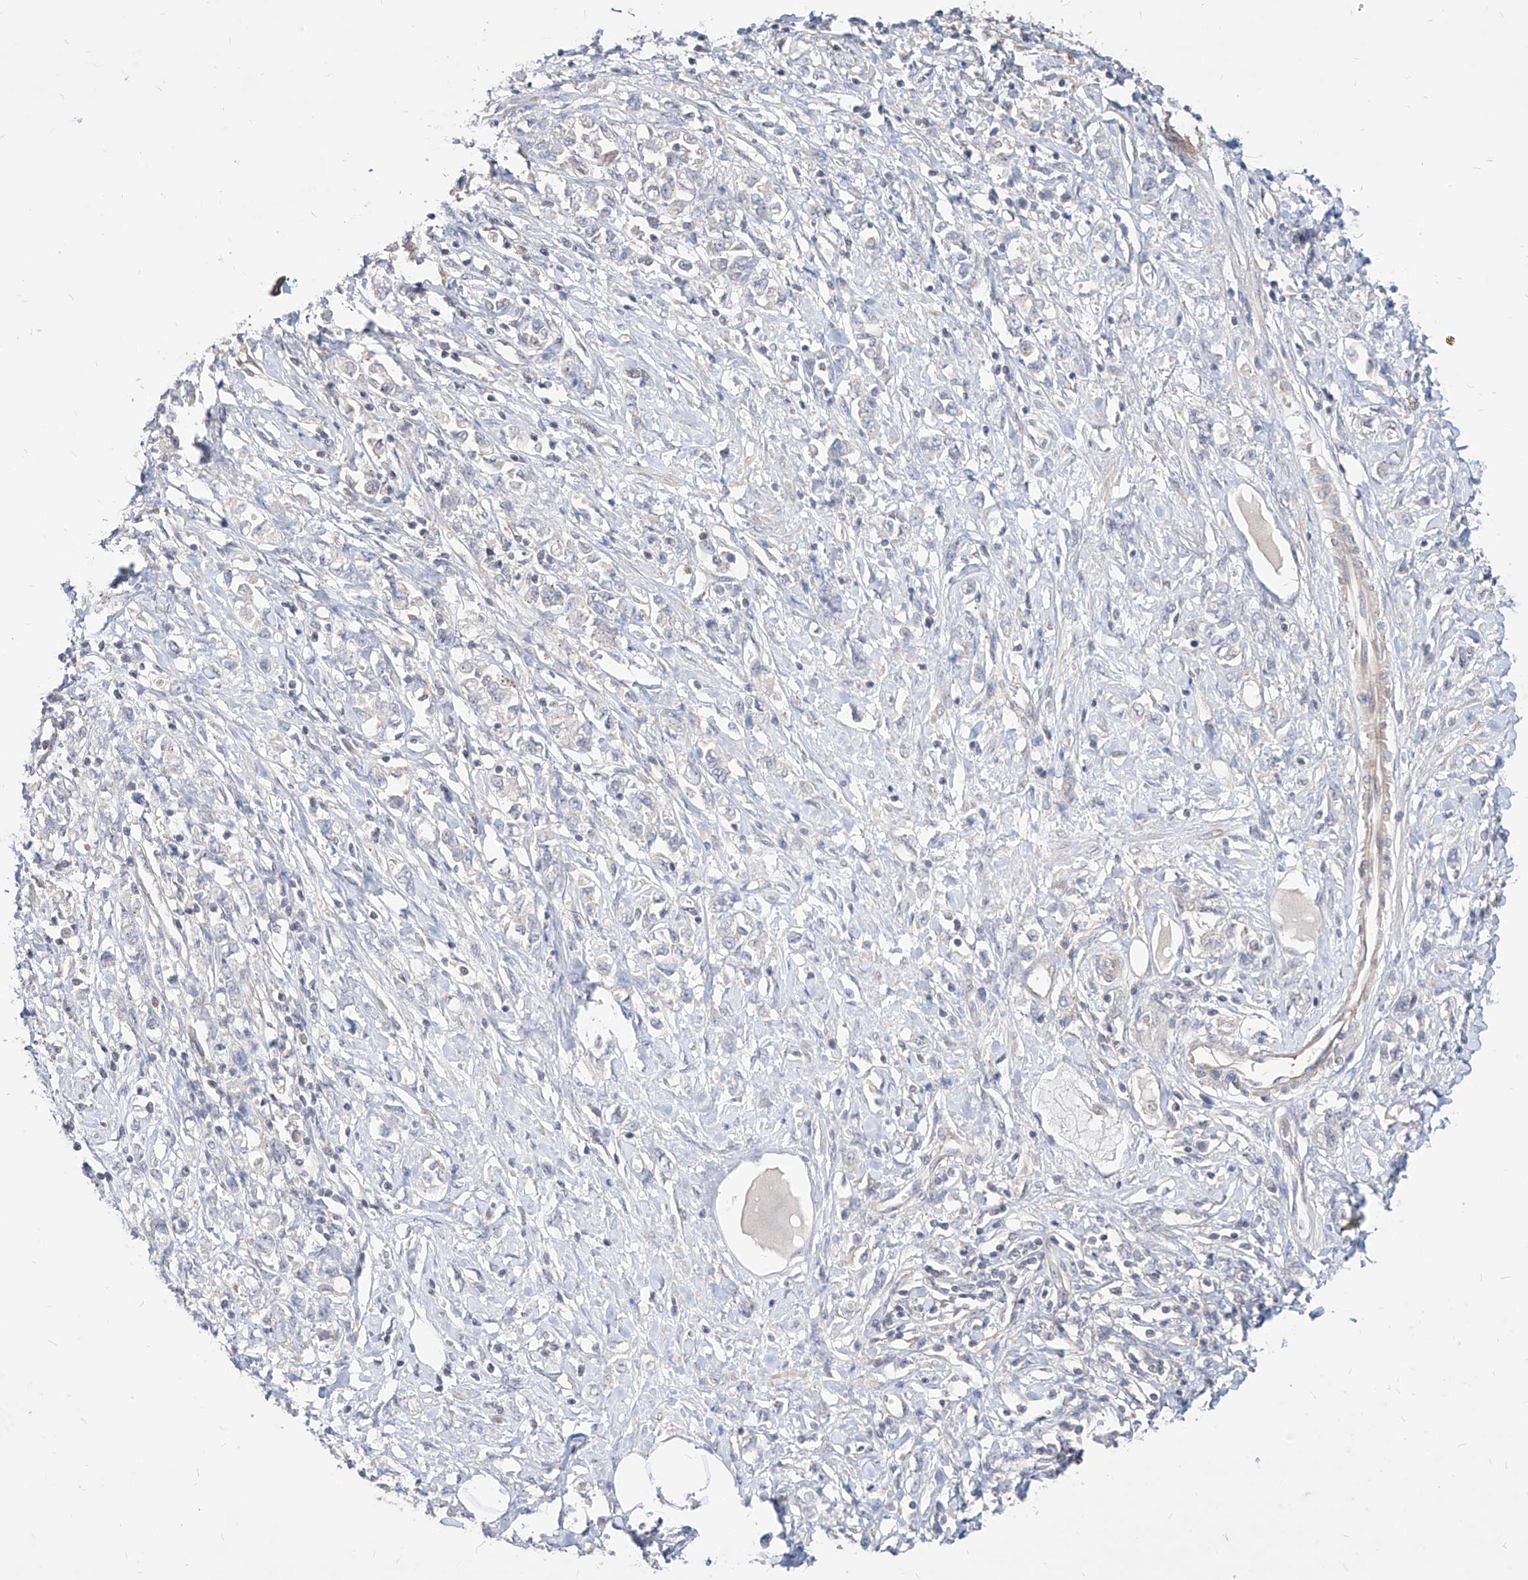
{"staining": {"intensity": "negative", "quantity": "none", "location": "none"}, "tissue": "stomach cancer", "cell_type": "Tumor cells", "image_type": "cancer", "snomed": [{"axis": "morphology", "description": "Adenocarcinoma, NOS"}, {"axis": "topography", "description": "Stomach"}], "caption": "Immunohistochemistry of human stomach adenocarcinoma displays no positivity in tumor cells. (Immunohistochemistry, brightfield microscopy, high magnification).", "gene": "TSNAX", "patient": {"sex": "female", "age": 76}}